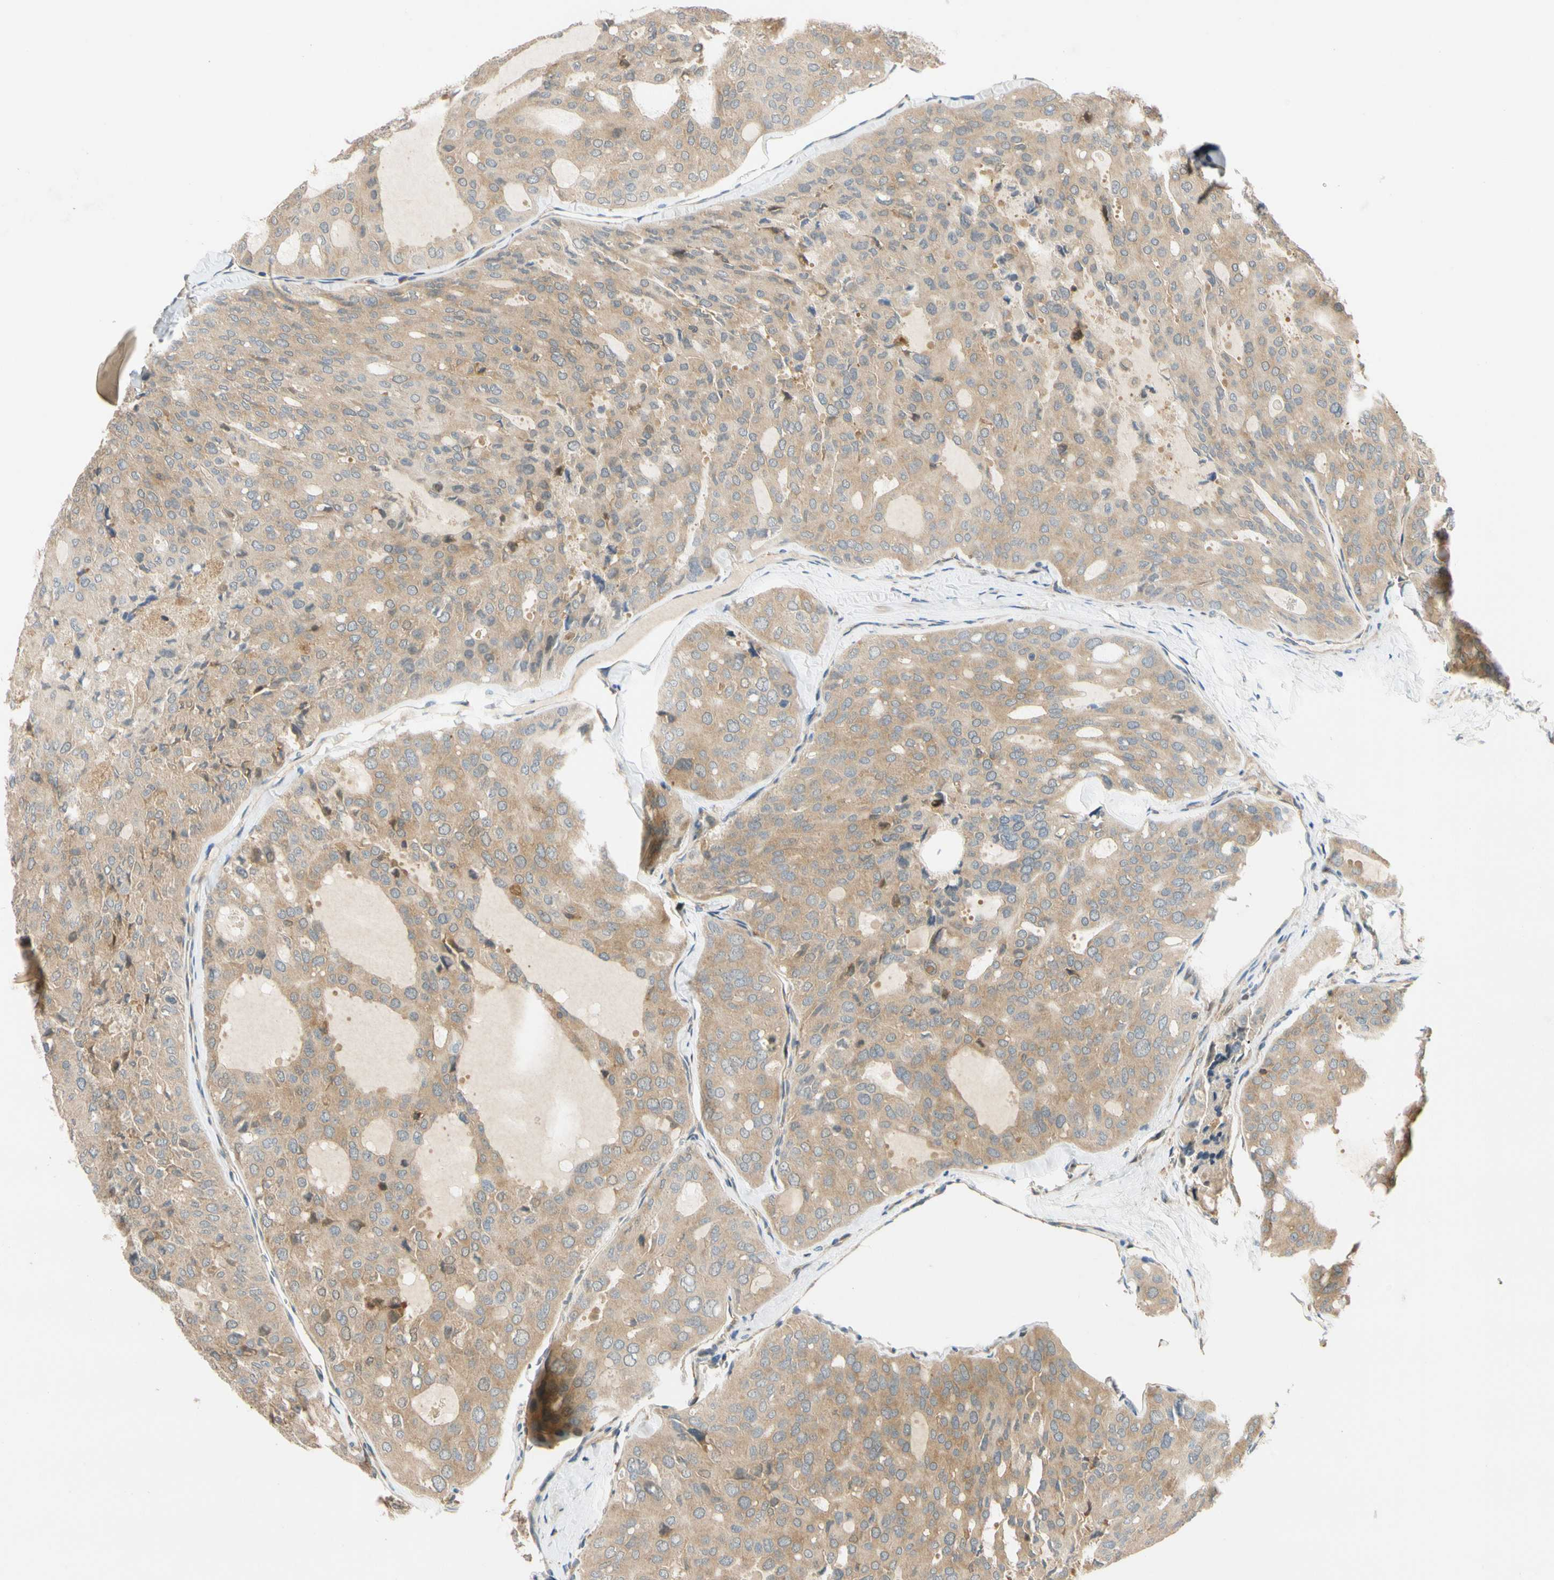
{"staining": {"intensity": "weak", "quantity": ">75%", "location": "cytoplasmic/membranous"}, "tissue": "thyroid cancer", "cell_type": "Tumor cells", "image_type": "cancer", "snomed": [{"axis": "morphology", "description": "Follicular adenoma carcinoma, NOS"}, {"axis": "topography", "description": "Thyroid gland"}], "caption": "Thyroid cancer (follicular adenoma carcinoma) tissue demonstrates weak cytoplasmic/membranous expression in about >75% of tumor cells, visualized by immunohistochemistry. (Brightfield microscopy of DAB IHC at high magnification).", "gene": "GATD1", "patient": {"sex": "male", "age": 75}}